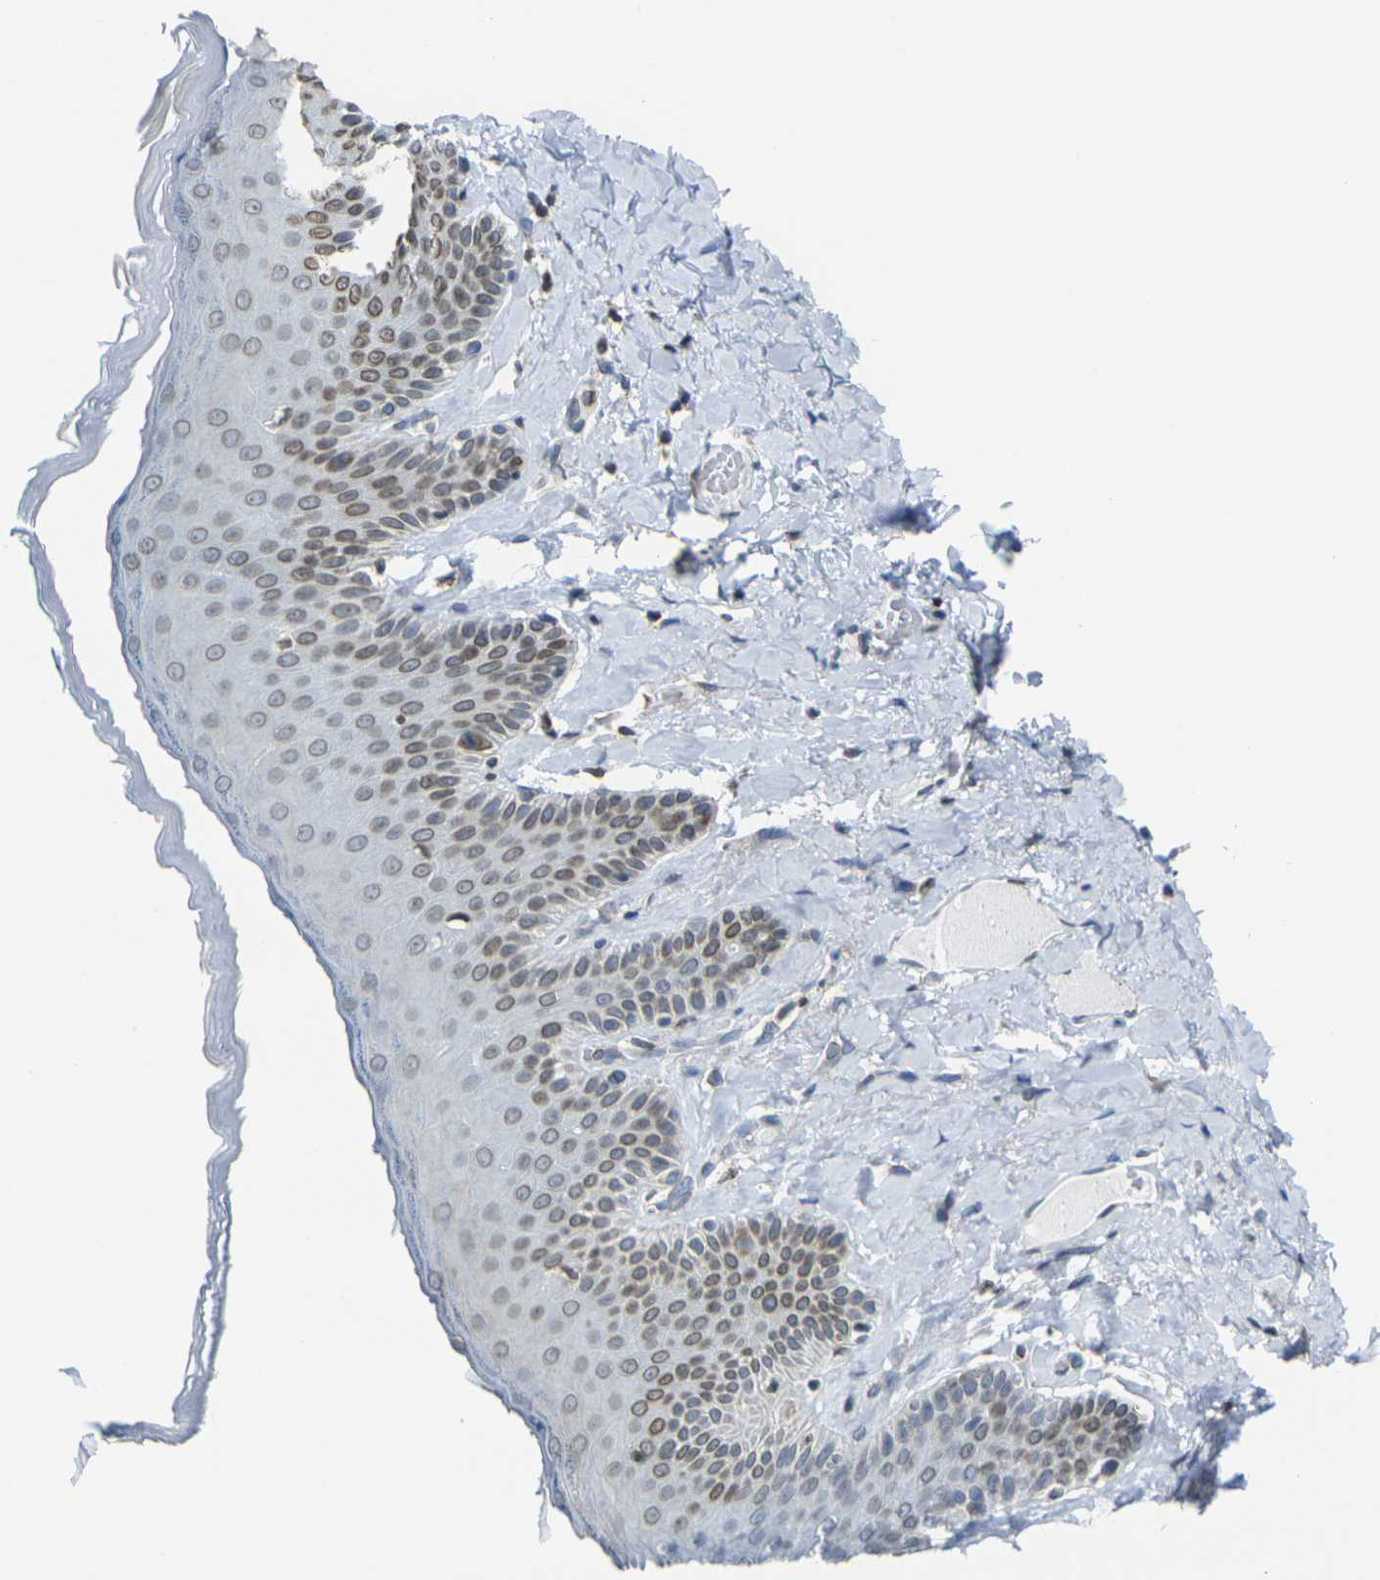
{"staining": {"intensity": "strong", "quantity": "25%-75%", "location": "cytoplasmic/membranous,nuclear"}, "tissue": "skin", "cell_type": "Epidermal cells", "image_type": "normal", "snomed": [{"axis": "morphology", "description": "Normal tissue, NOS"}, {"axis": "topography", "description": "Anal"}], "caption": "Protein expression analysis of benign human skin reveals strong cytoplasmic/membranous,nuclear positivity in approximately 25%-75% of epidermal cells. Nuclei are stained in blue.", "gene": "BRDT", "patient": {"sex": "male", "age": 69}}